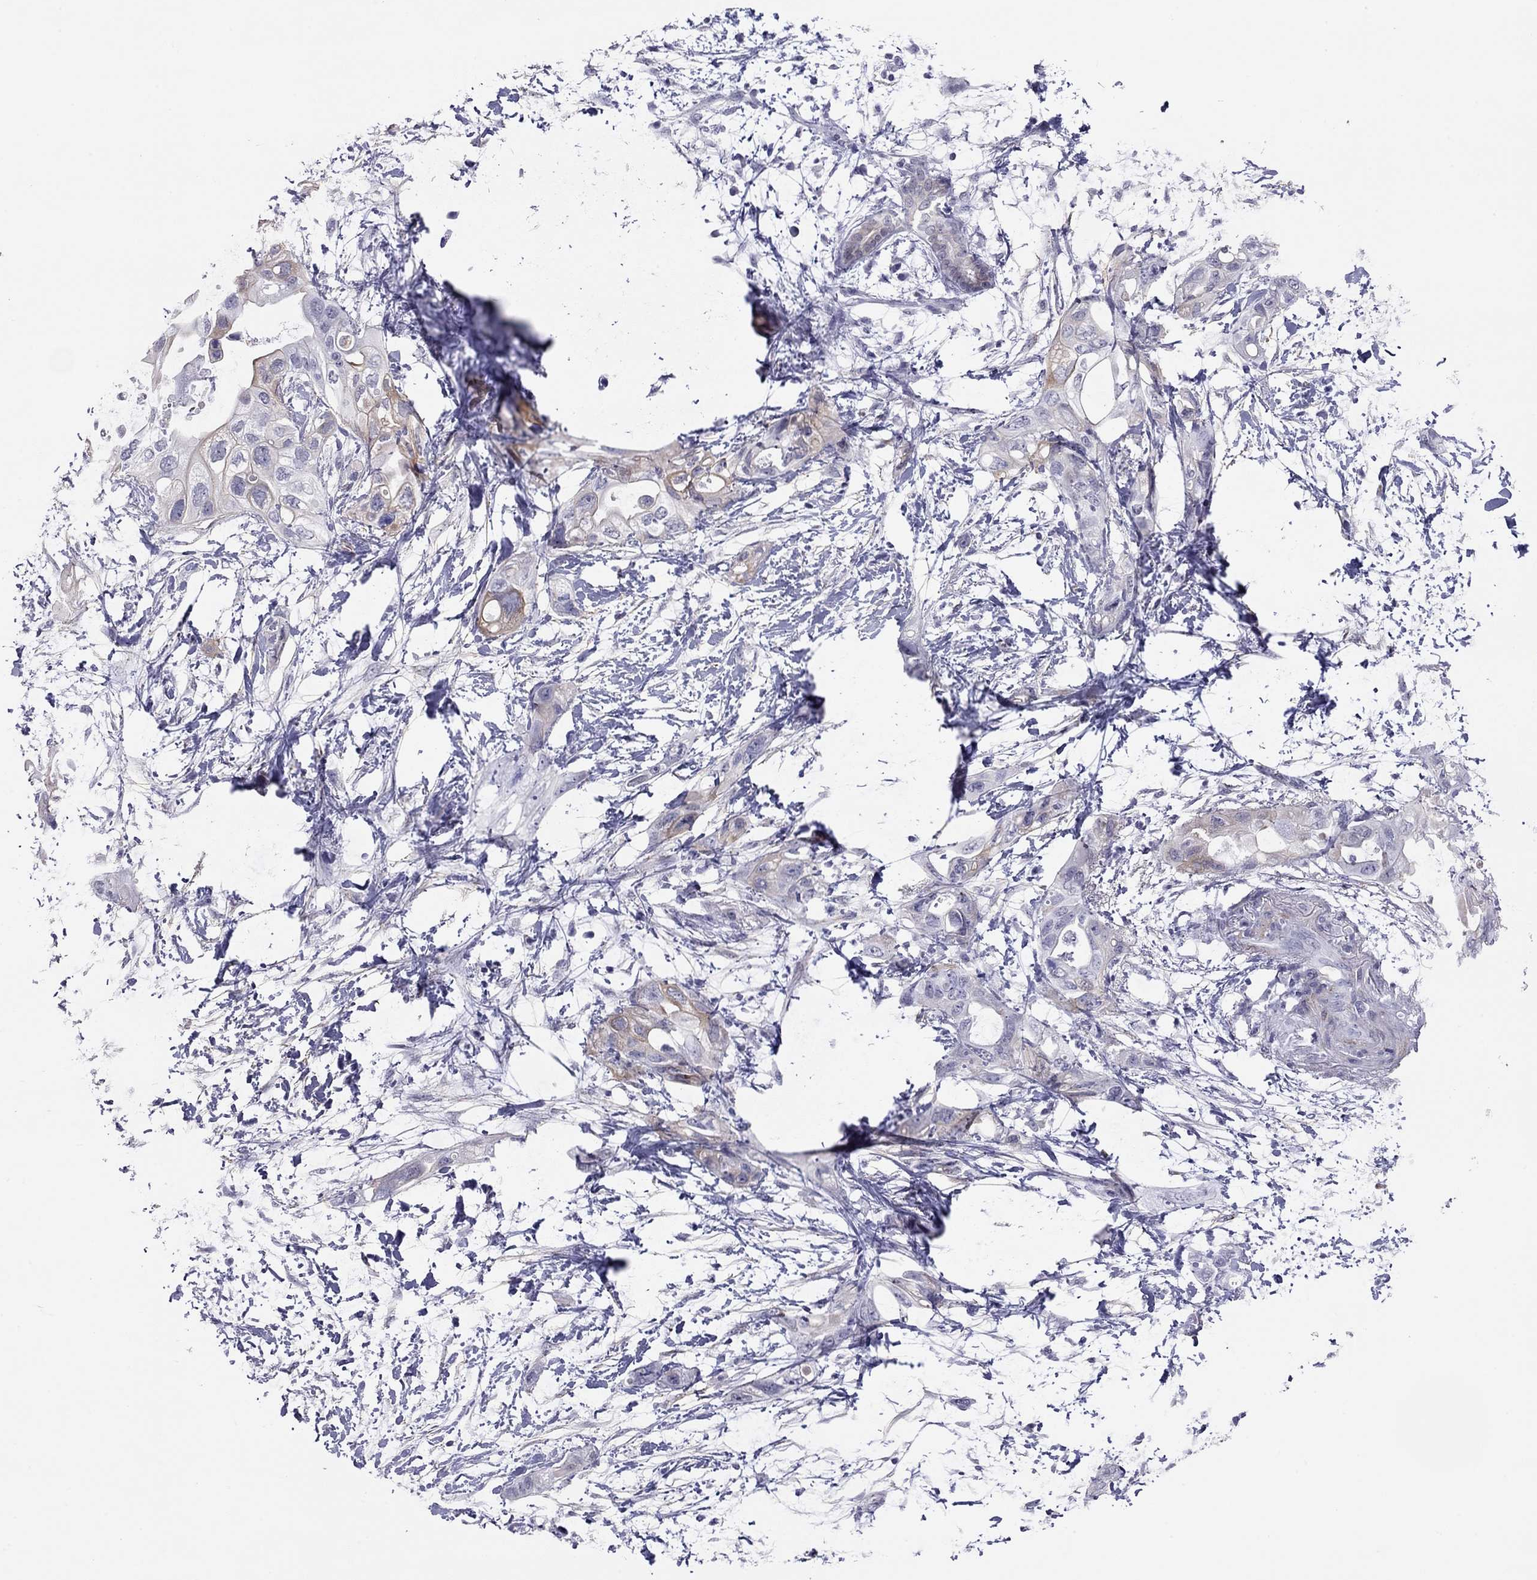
{"staining": {"intensity": "moderate", "quantity": "<25%", "location": "cytoplasmic/membranous"}, "tissue": "pancreatic cancer", "cell_type": "Tumor cells", "image_type": "cancer", "snomed": [{"axis": "morphology", "description": "Adenocarcinoma, NOS"}, {"axis": "topography", "description": "Pancreas"}], "caption": "Pancreatic adenocarcinoma stained with a brown dye demonstrates moderate cytoplasmic/membranous positive positivity in approximately <25% of tumor cells.", "gene": "MYMX", "patient": {"sex": "female", "age": 72}}